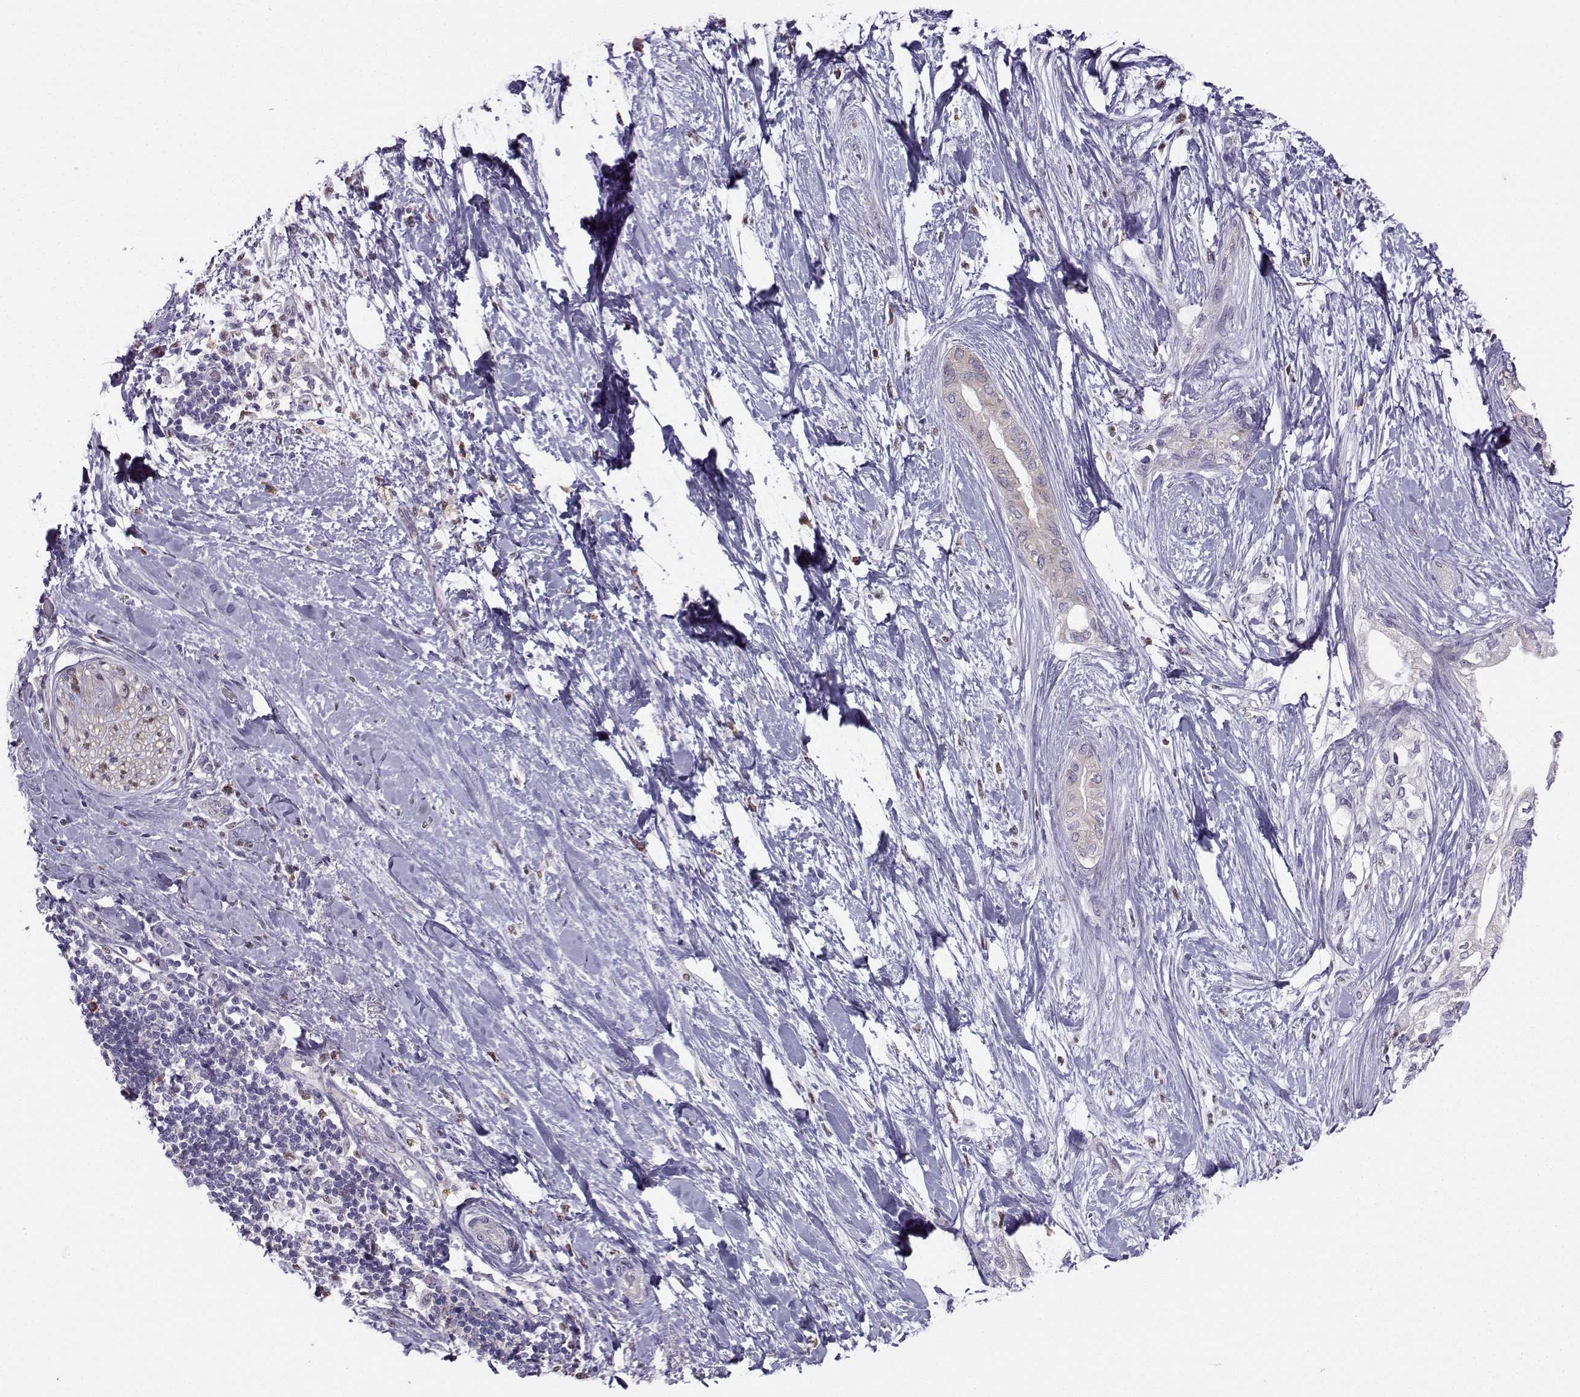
{"staining": {"intensity": "negative", "quantity": "none", "location": "none"}, "tissue": "pancreatic cancer", "cell_type": "Tumor cells", "image_type": "cancer", "snomed": [{"axis": "morphology", "description": "Normal tissue, NOS"}, {"axis": "morphology", "description": "Adenocarcinoma, NOS"}, {"axis": "topography", "description": "Pancreas"}, {"axis": "topography", "description": "Duodenum"}], "caption": "Tumor cells are negative for brown protein staining in pancreatic cancer (adenocarcinoma).", "gene": "DCLK3", "patient": {"sex": "female", "age": 60}}